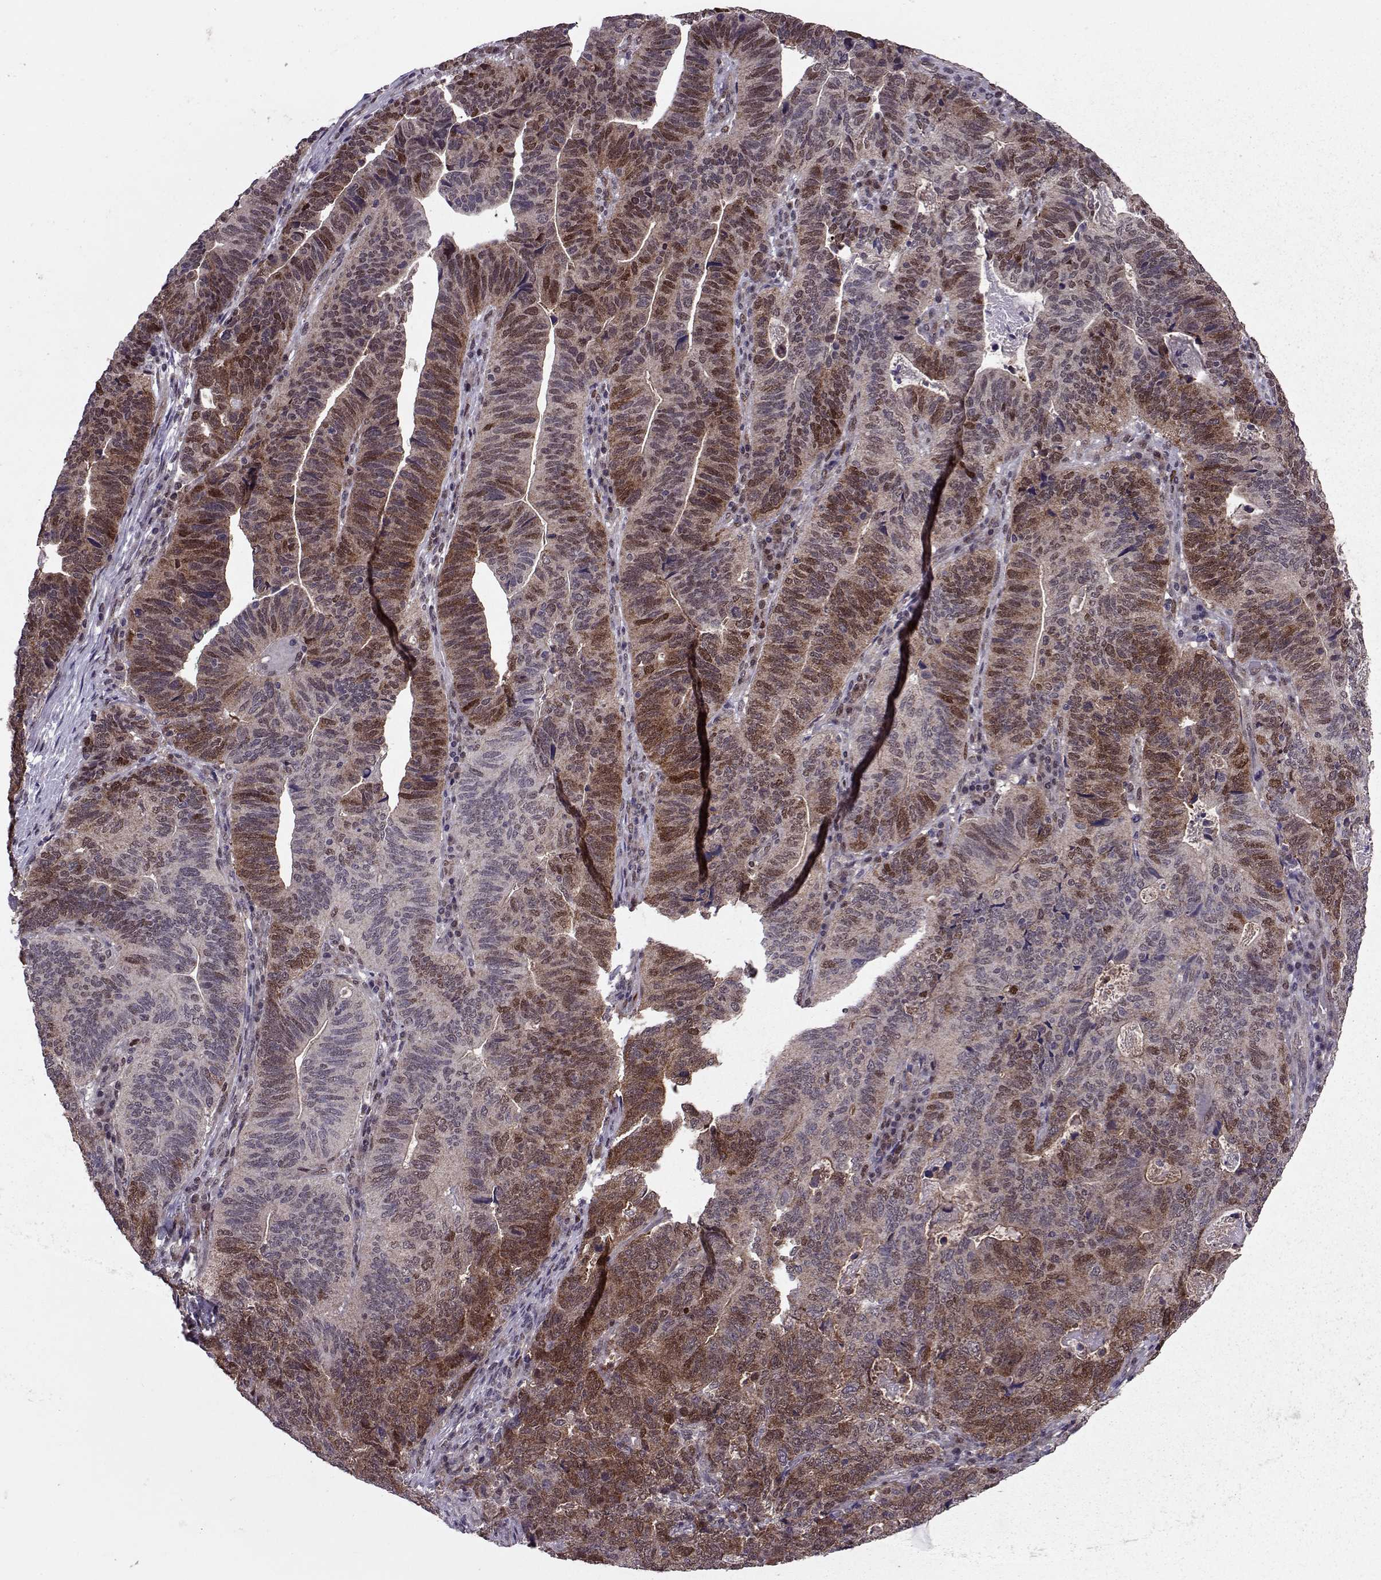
{"staining": {"intensity": "moderate", "quantity": "25%-75%", "location": "cytoplasmic/membranous,nuclear"}, "tissue": "stomach cancer", "cell_type": "Tumor cells", "image_type": "cancer", "snomed": [{"axis": "morphology", "description": "Adenocarcinoma, NOS"}, {"axis": "topography", "description": "Stomach, upper"}], "caption": "Immunohistochemical staining of human adenocarcinoma (stomach) exhibits medium levels of moderate cytoplasmic/membranous and nuclear protein expression in approximately 25%-75% of tumor cells. (DAB = brown stain, brightfield microscopy at high magnification).", "gene": "CDK4", "patient": {"sex": "female", "age": 67}}